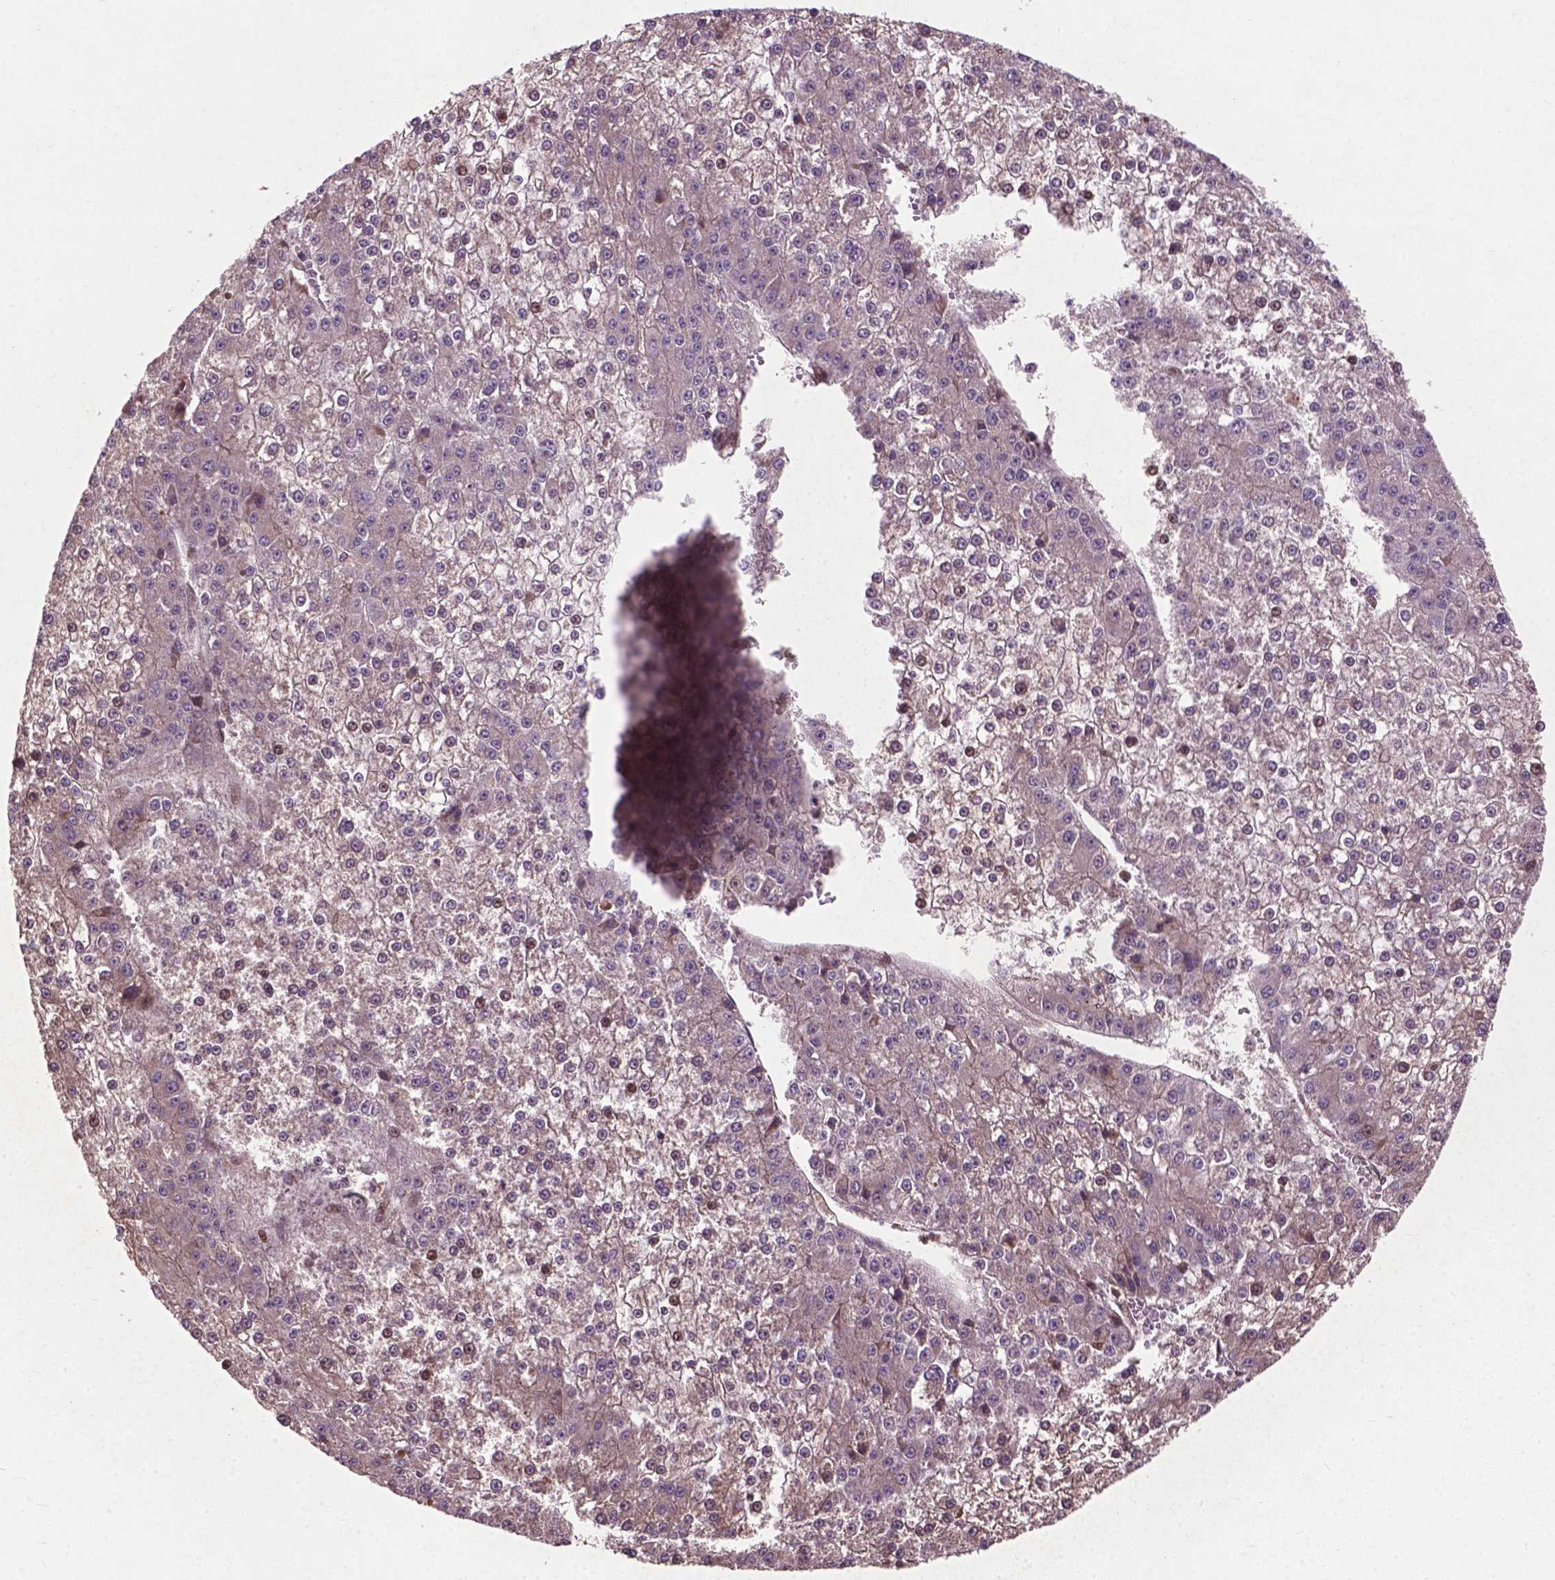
{"staining": {"intensity": "moderate", "quantity": "<25%", "location": "nuclear"}, "tissue": "liver cancer", "cell_type": "Tumor cells", "image_type": "cancer", "snomed": [{"axis": "morphology", "description": "Carcinoma, Hepatocellular, NOS"}, {"axis": "topography", "description": "Liver"}], "caption": "About <25% of tumor cells in liver cancer exhibit moderate nuclear protein expression as visualized by brown immunohistochemical staining.", "gene": "B3GALNT2", "patient": {"sex": "female", "age": 73}}